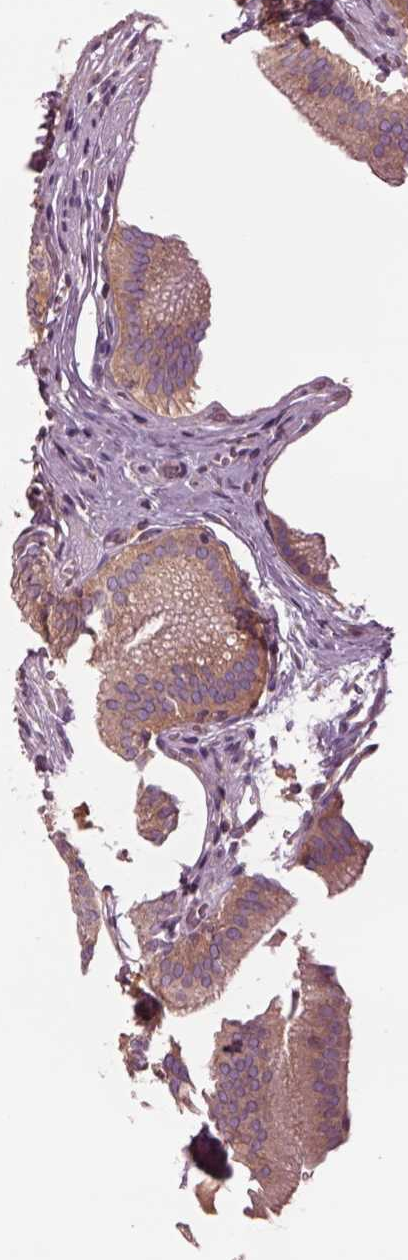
{"staining": {"intensity": "moderate", "quantity": ">75%", "location": "cytoplasmic/membranous"}, "tissue": "gallbladder", "cell_type": "Glandular cells", "image_type": "normal", "snomed": [{"axis": "morphology", "description": "Normal tissue, NOS"}, {"axis": "topography", "description": "Gallbladder"}, {"axis": "topography", "description": "Peripheral nerve tissue"}], "caption": "Protein staining of normal gallbladder reveals moderate cytoplasmic/membranous positivity in approximately >75% of glandular cells.", "gene": "SEC23A", "patient": {"sex": "male", "age": 17}}